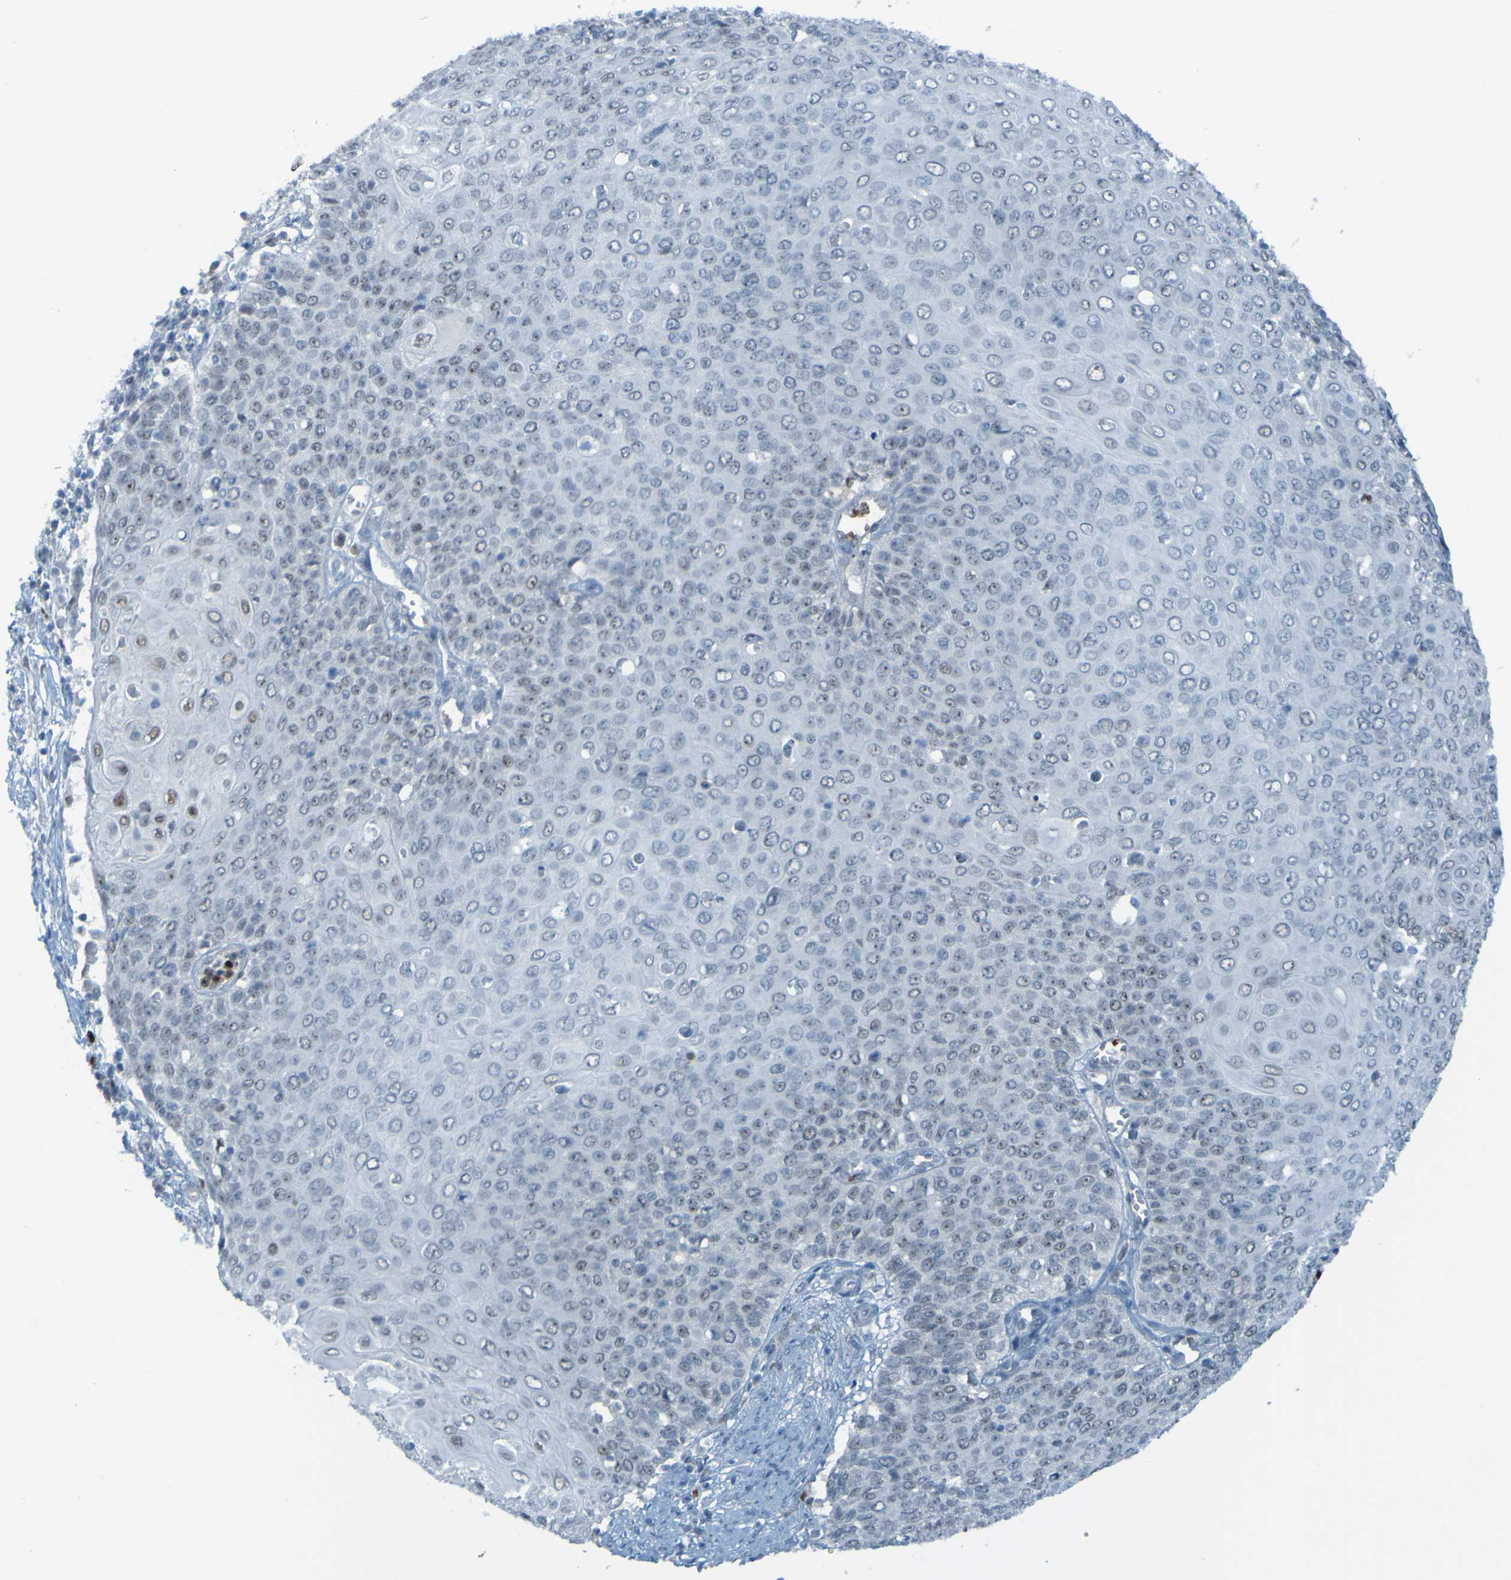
{"staining": {"intensity": "negative", "quantity": "none", "location": "none"}, "tissue": "cervical cancer", "cell_type": "Tumor cells", "image_type": "cancer", "snomed": [{"axis": "morphology", "description": "Squamous cell carcinoma, NOS"}, {"axis": "topography", "description": "Cervix"}], "caption": "Cervical cancer (squamous cell carcinoma) was stained to show a protein in brown. There is no significant staining in tumor cells. (DAB immunohistochemistry, high magnification).", "gene": "USP36", "patient": {"sex": "female", "age": 39}}